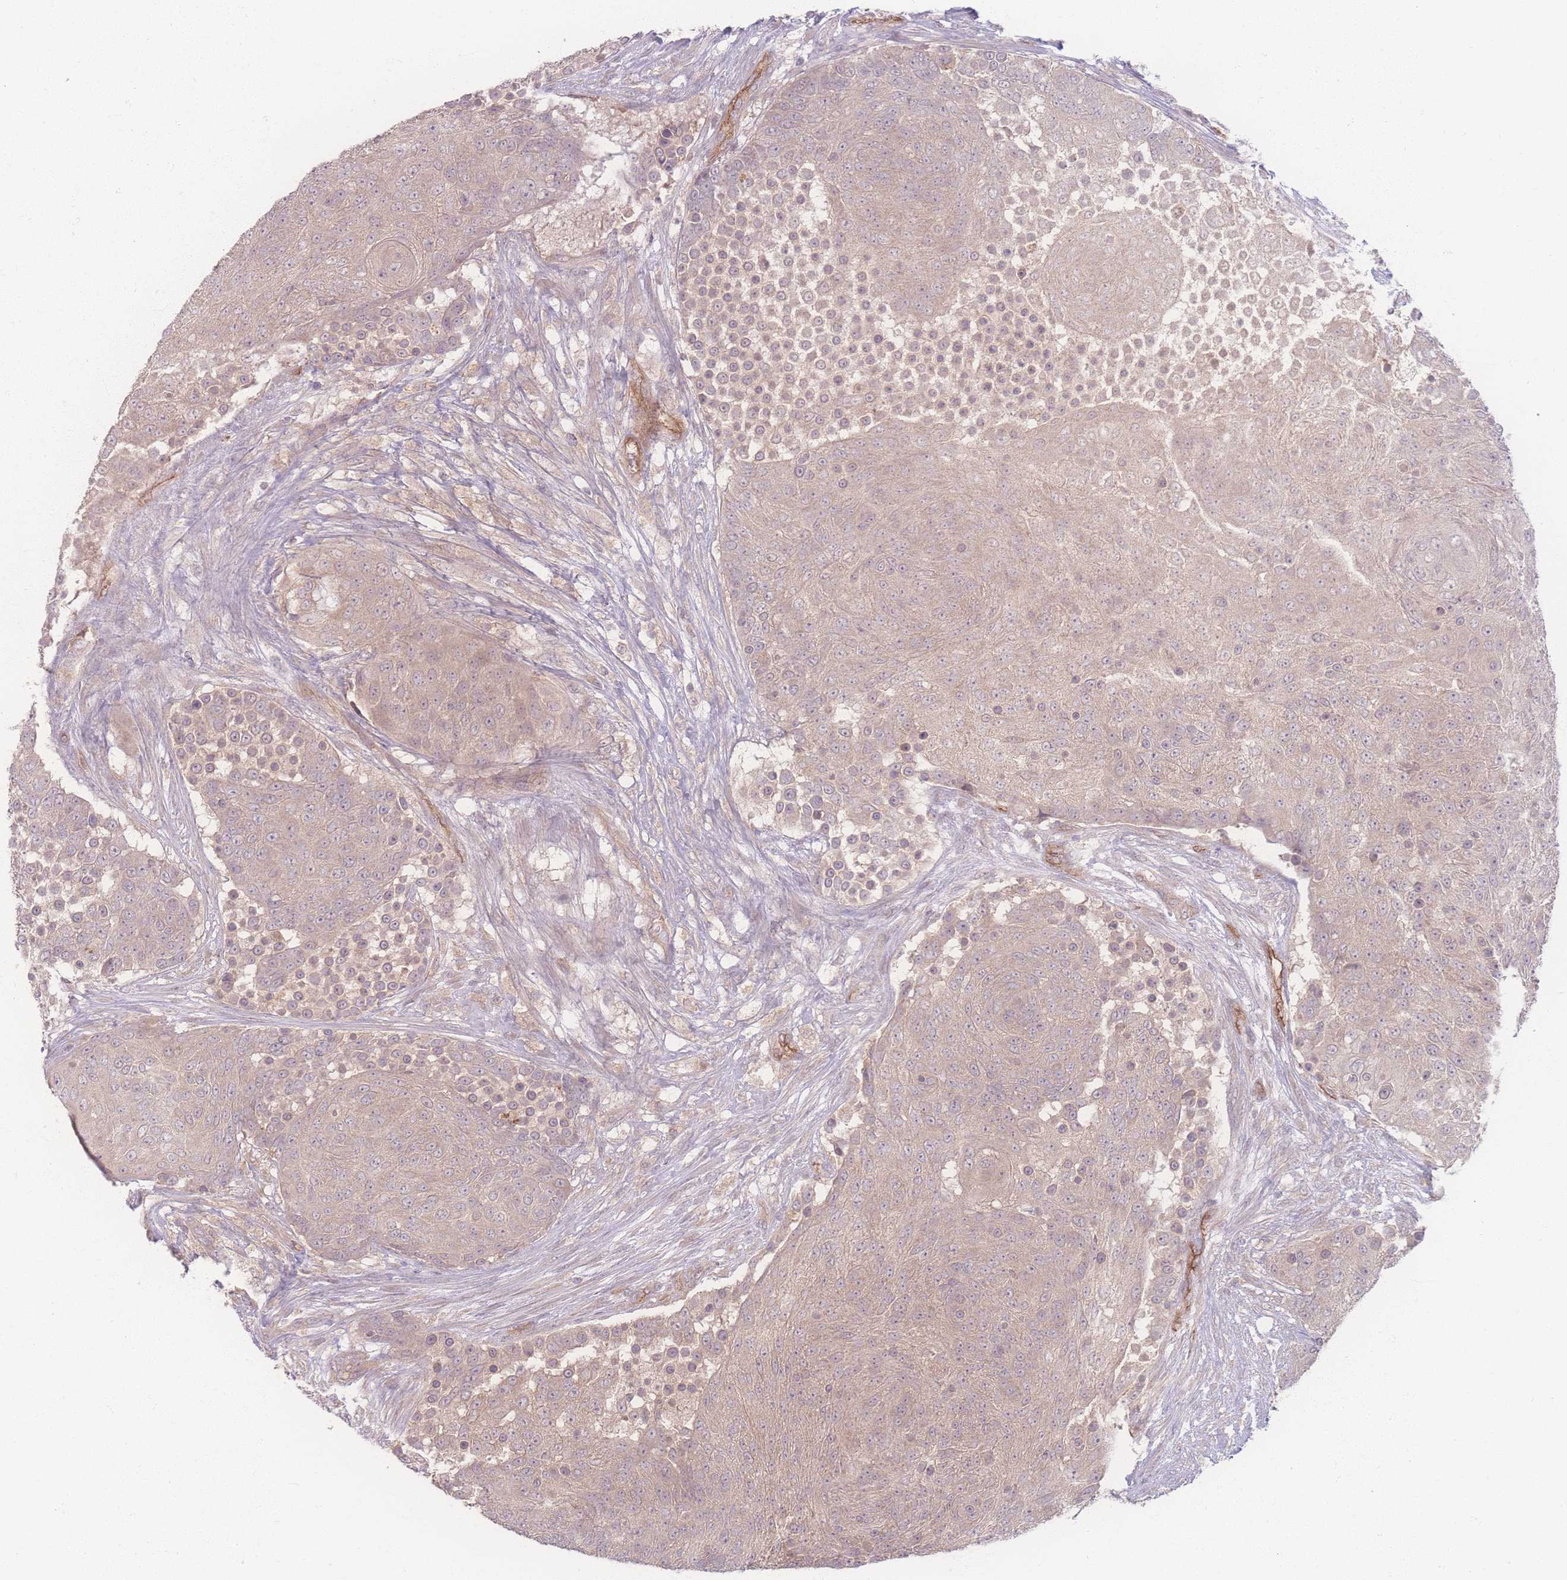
{"staining": {"intensity": "weak", "quantity": ">75%", "location": "cytoplasmic/membranous"}, "tissue": "urothelial cancer", "cell_type": "Tumor cells", "image_type": "cancer", "snomed": [{"axis": "morphology", "description": "Urothelial carcinoma, High grade"}, {"axis": "topography", "description": "Urinary bladder"}], "caption": "Tumor cells demonstrate weak cytoplasmic/membranous positivity in about >75% of cells in high-grade urothelial carcinoma.", "gene": "INSR", "patient": {"sex": "female", "age": 63}}